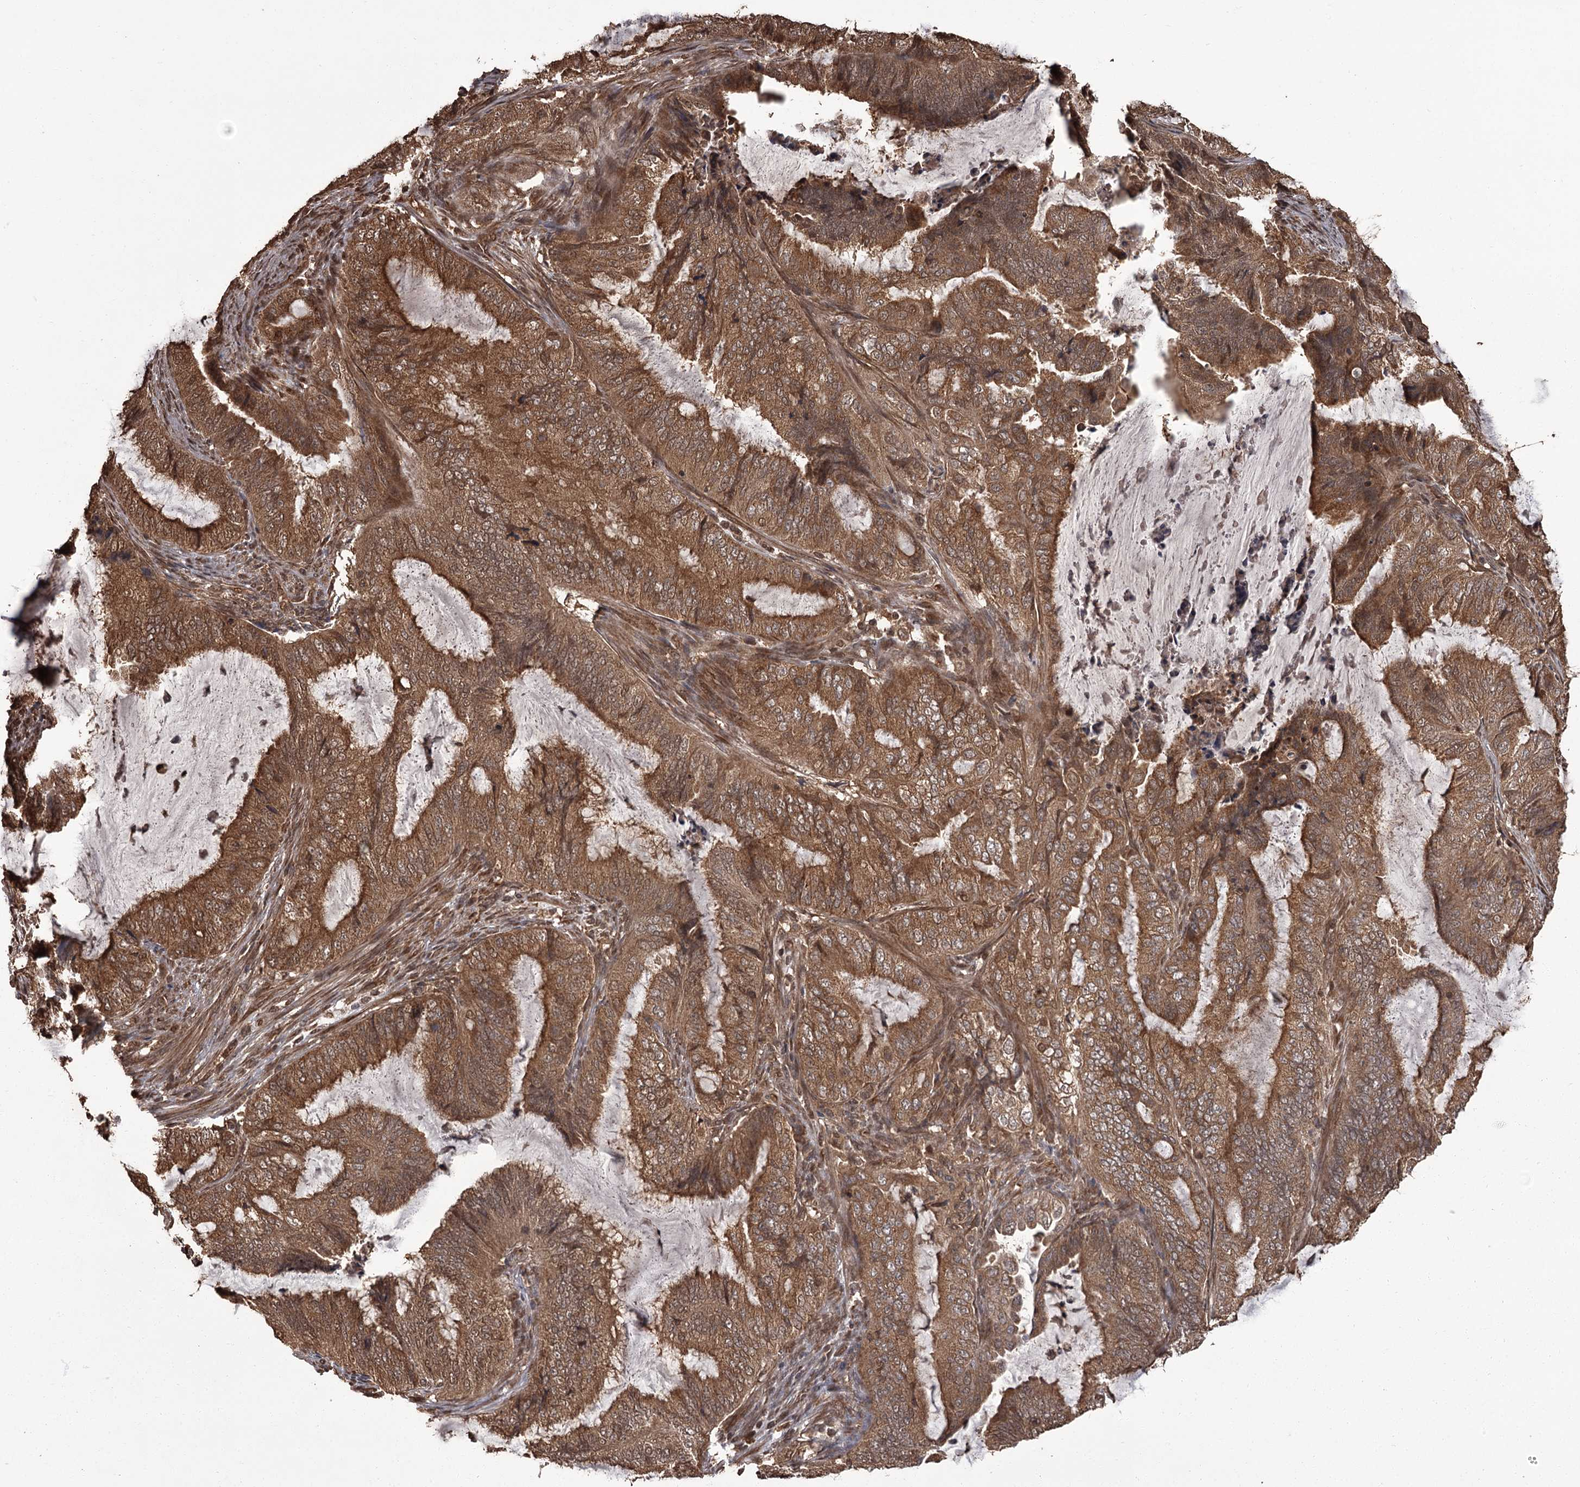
{"staining": {"intensity": "moderate", "quantity": ">75%", "location": "cytoplasmic/membranous"}, "tissue": "endometrial cancer", "cell_type": "Tumor cells", "image_type": "cancer", "snomed": [{"axis": "morphology", "description": "Adenocarcinoma, NOS"}, {"axis": "topography", "description": "Endometrium"}], "caption": "This photomicrograph demonstrates endometrial cancer (adenocarcinoma) stained with immunohistochemistry (IHC) to label a protein in brown. The cytoplasmic/membranous of tumor cells show moderate positivity for the protein. Nuclei are counter-stained blue.", "gene": "NPRL2", "patient": {"sex": "female", "age": 51}}